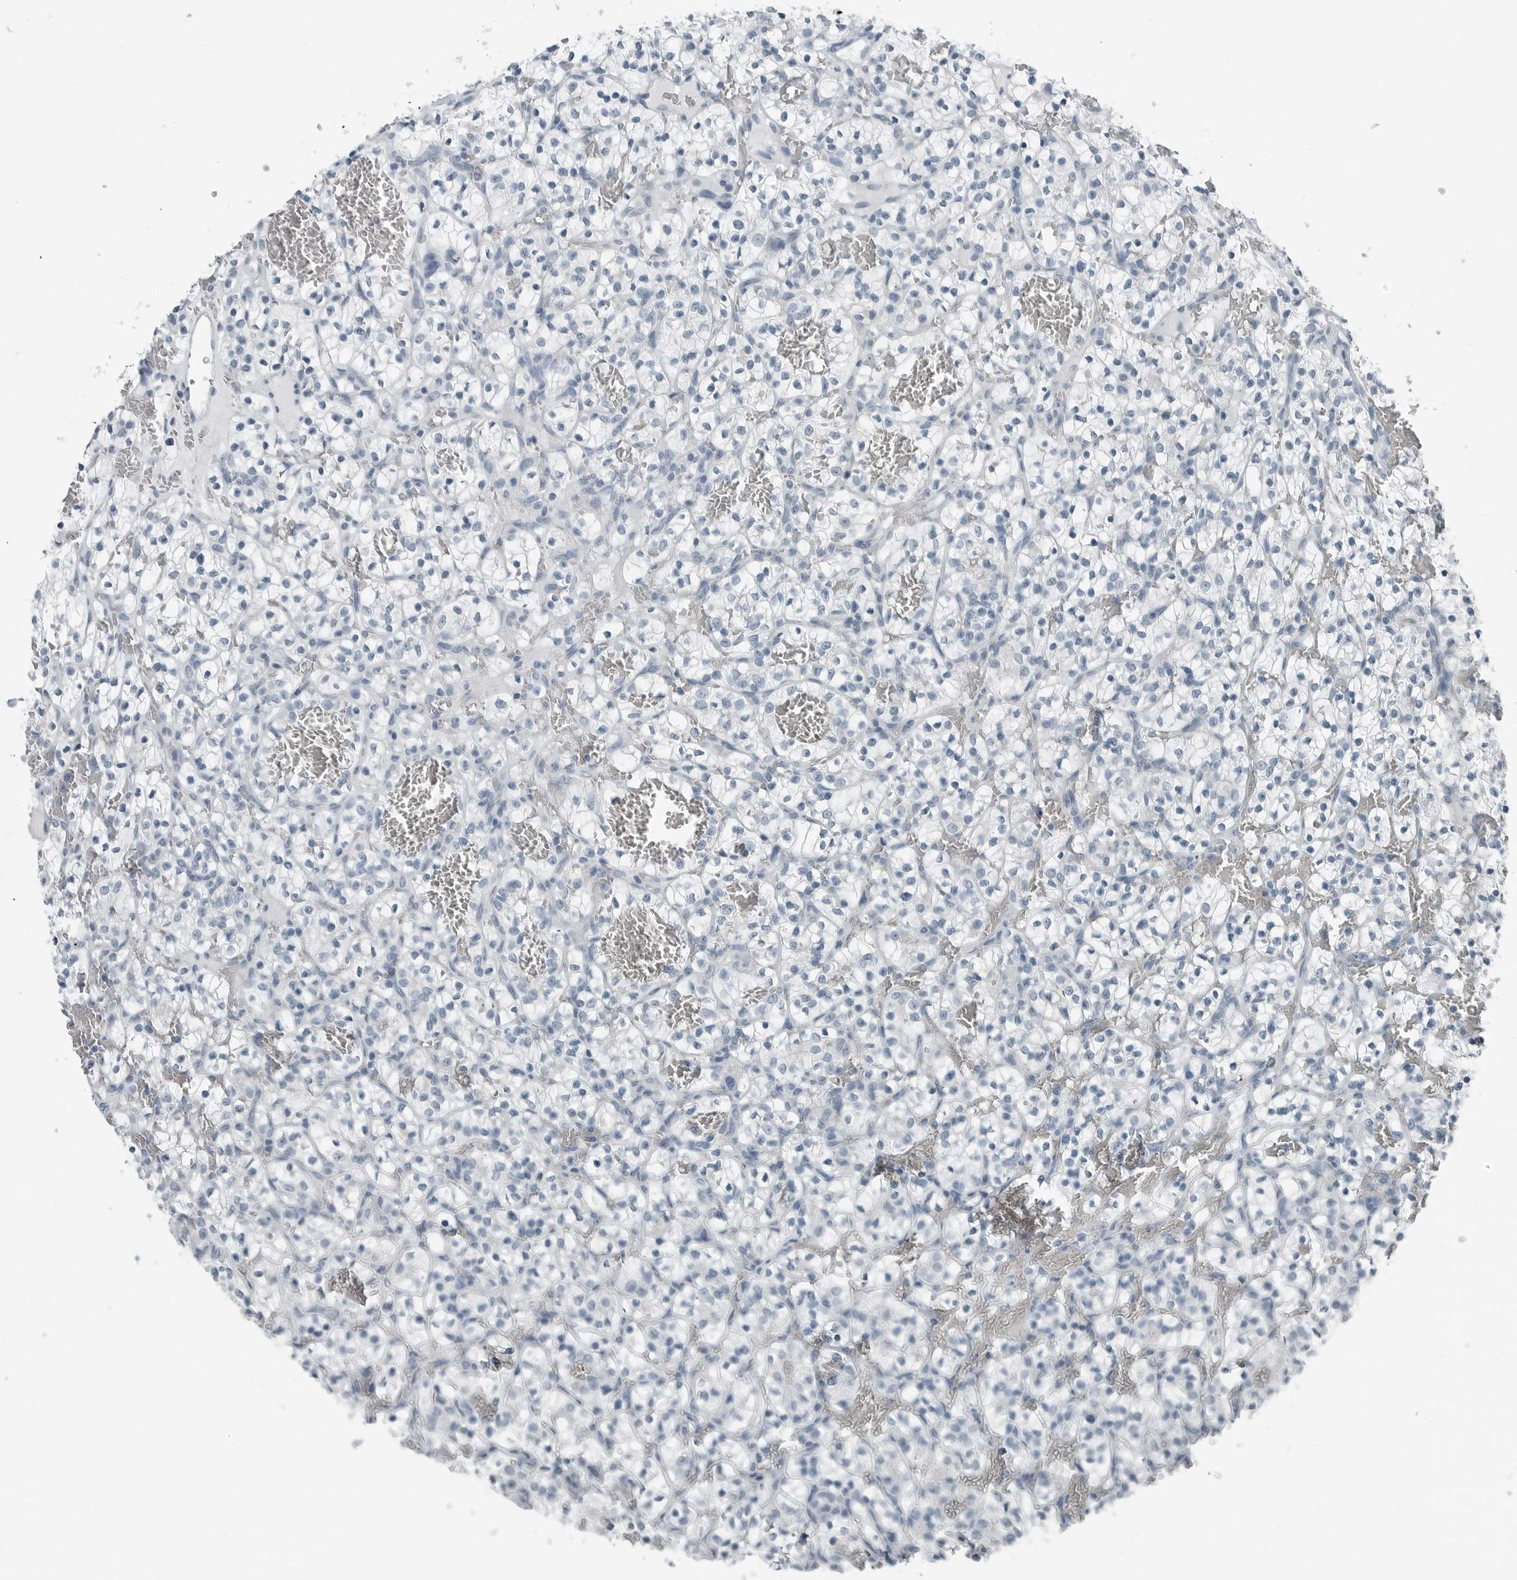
{"staining": {"intensity": "negative", "quantity": "none", "location": "none"}, "tissue": "renal cancer", "cell_type": "Tumor cells", "image_type": "cancer", "snomed": [{"axis": "morphology", "description": "Adenocarcinoma, NOS"}, {"axis": "topography", "description": "Kidney"}], "caption": "Renal cancer (adenocarcinoma) was stained to show a protein in brown. There is no significant expression in tumor cells. (DAB immunohistochemistry with hematoxylin counter stain).", "gene": "ZPBP2", "patient": {"sex": "female", "age": 57}}